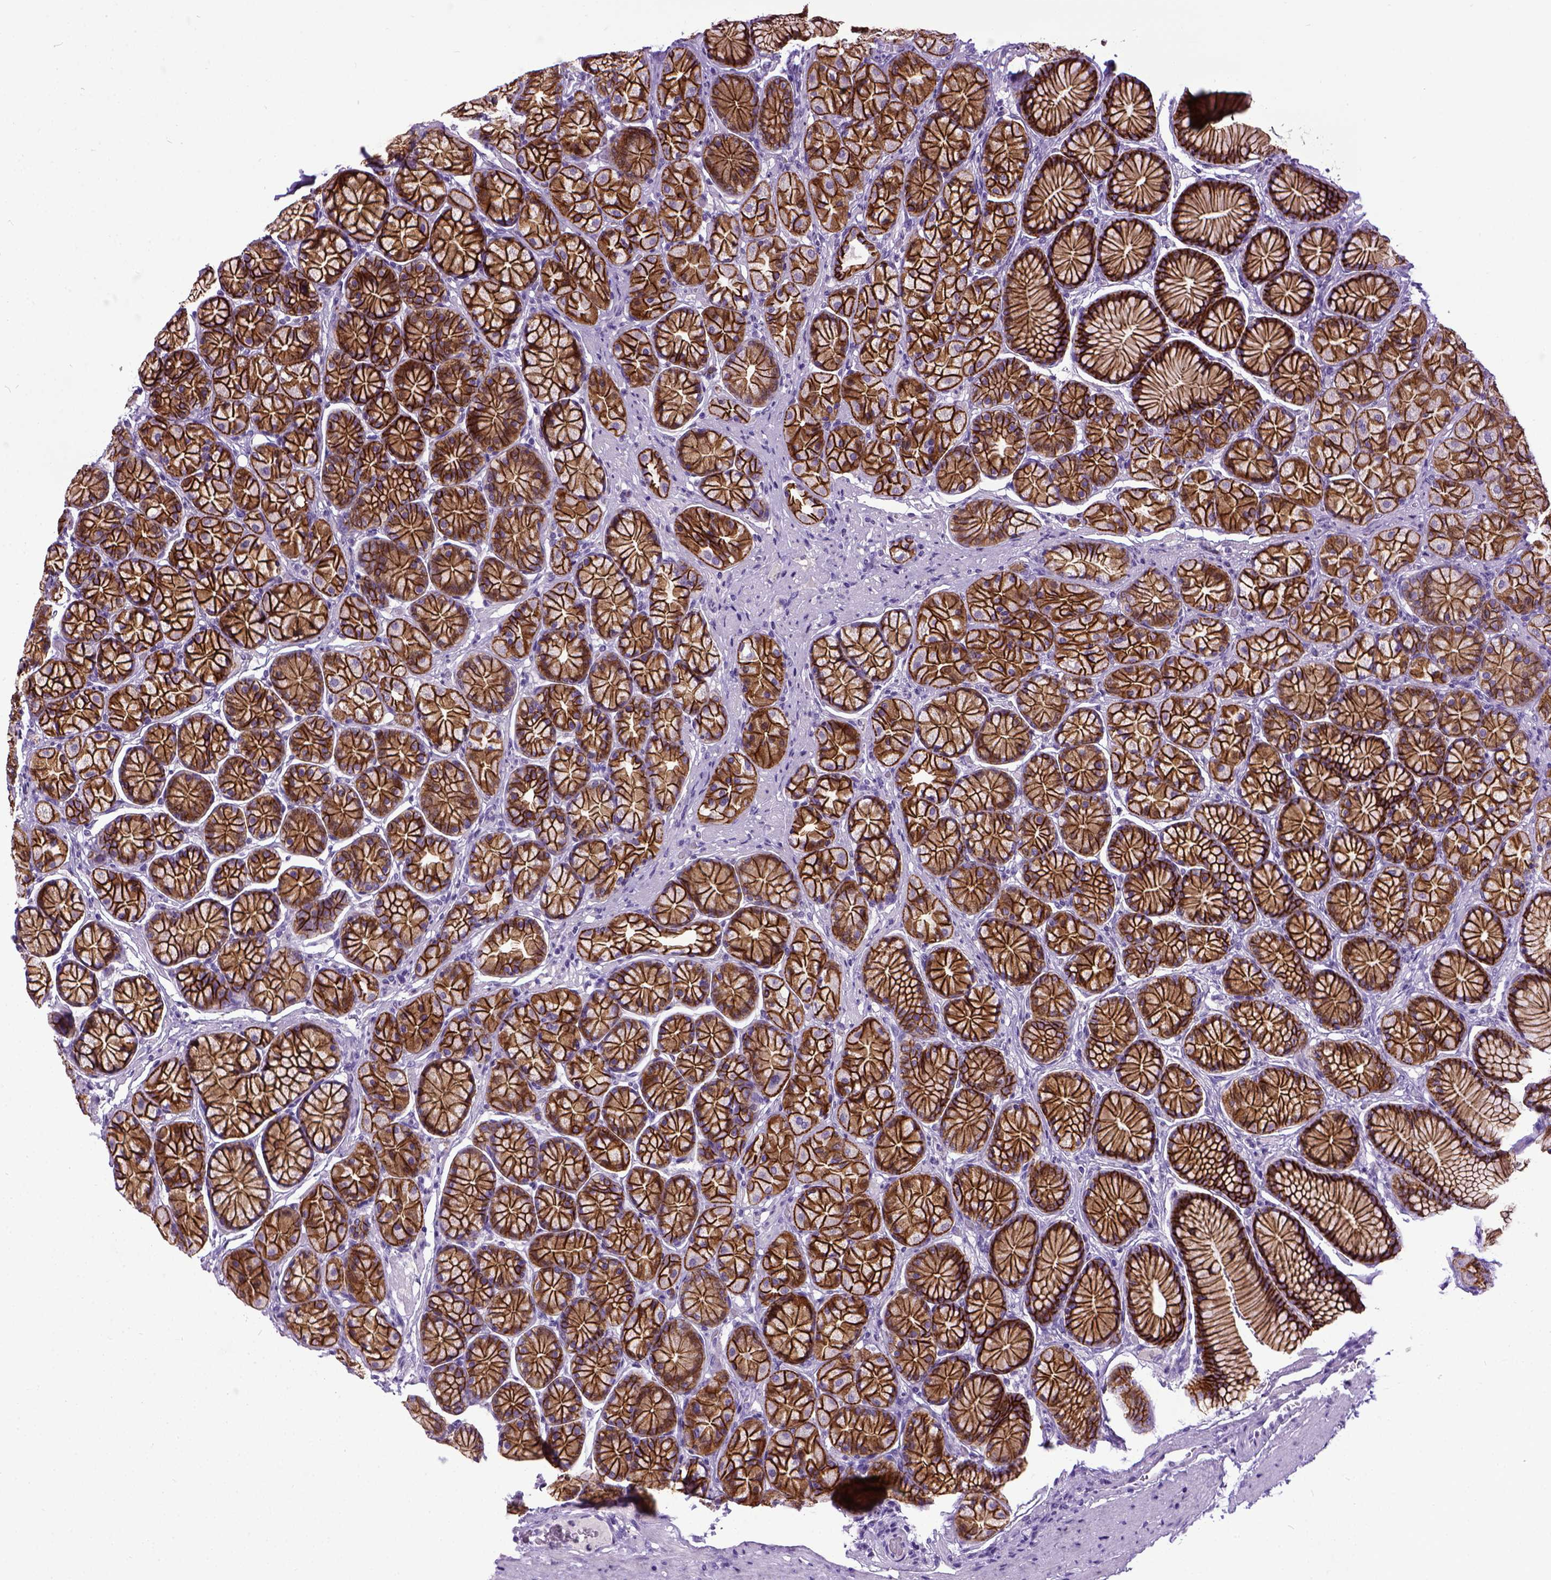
{"staining": {"intensity": "strong", "quantity": ">75%", "location": "cytoplasmic/membranous"}, "tissue": "stomach", "cell_type": "Glandular cells", "image_type": "normal", "snomed": [{"axis": "morphology", "description": "Normal tissue, NOS"}, {"axis": "morphology", "description": "Adenocarcinoma, NOS"}, {"axis": "morphology", "description": "Adenocarcinoma, High grade"}, {"axis": "topography", "description": "Stomach, upper"}, {"axis": "topography", "description": "Stomach"}], "caption": "A histopathology image of stomach stained for a protein shows strong cytoplasmic/membranous brown staining in glandular cells. The protein of interest is shown in brown color, while the nuclei are stained blue.", "gene": "CDH1", "patient": {"sex": "female", "age": 65}}